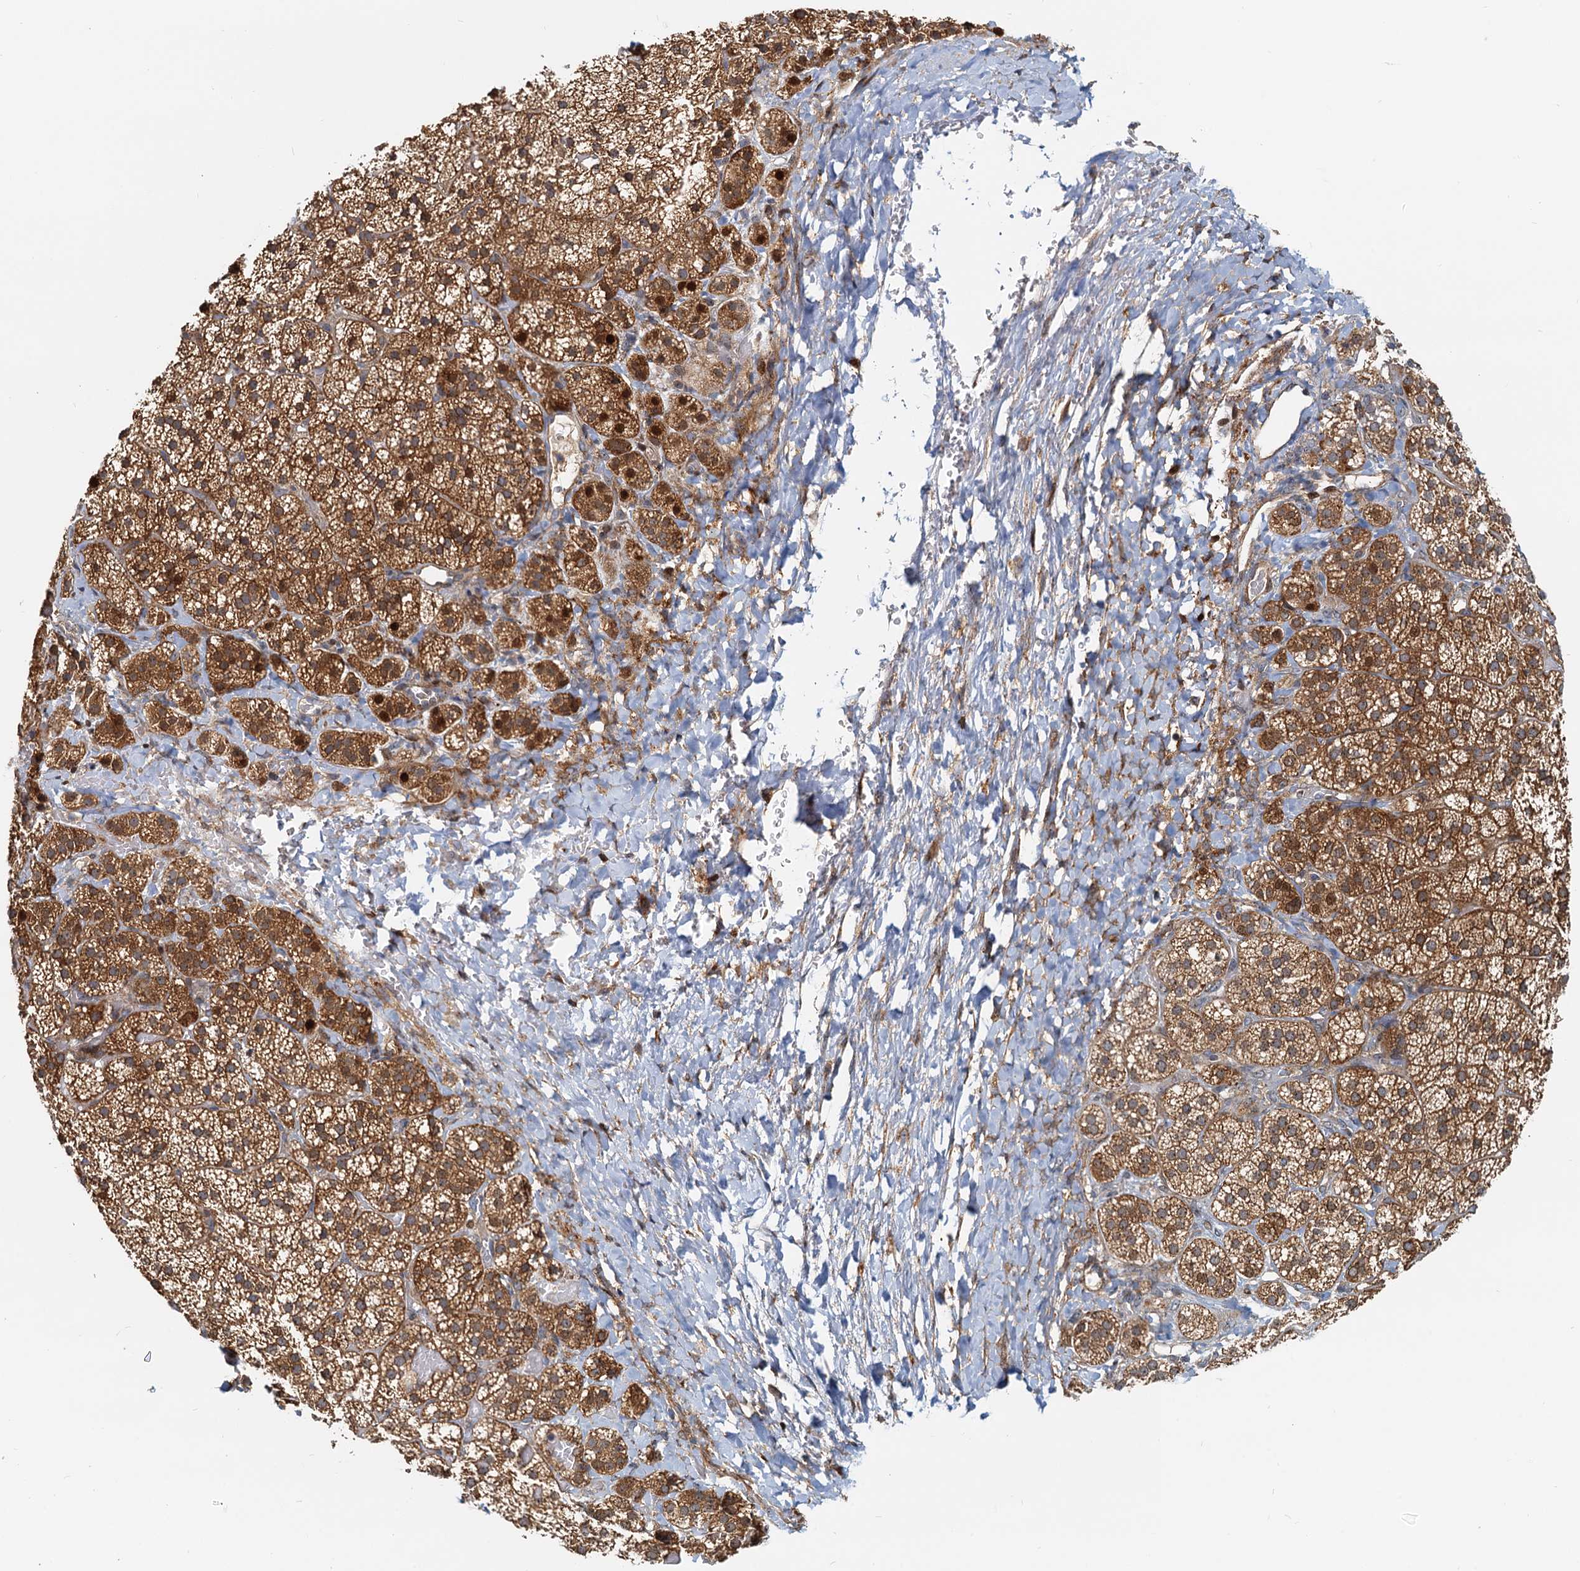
{"staining": {"intensity": "moderate", "quantity": ">75%", "location": "cytoplasmic/membranous,nuclear"}, "tissue": "adrenal gland", "cell_type": "Glandular cells", "image_type": "normal", "snomed": [{"axis": "morphology", "description": "Normal tissue, NOS"}, {"axis": "topography", "description": "Adrenal gland"}], "caption": "Brown immunohistochemical staining in normal human adrenal gland reveals moderate cytoplasmic/membranous,nuclear expression in about >75% of glandular cells.", "gene": "TOLLIP", "patient": {"sex": "female", "age": 44}}